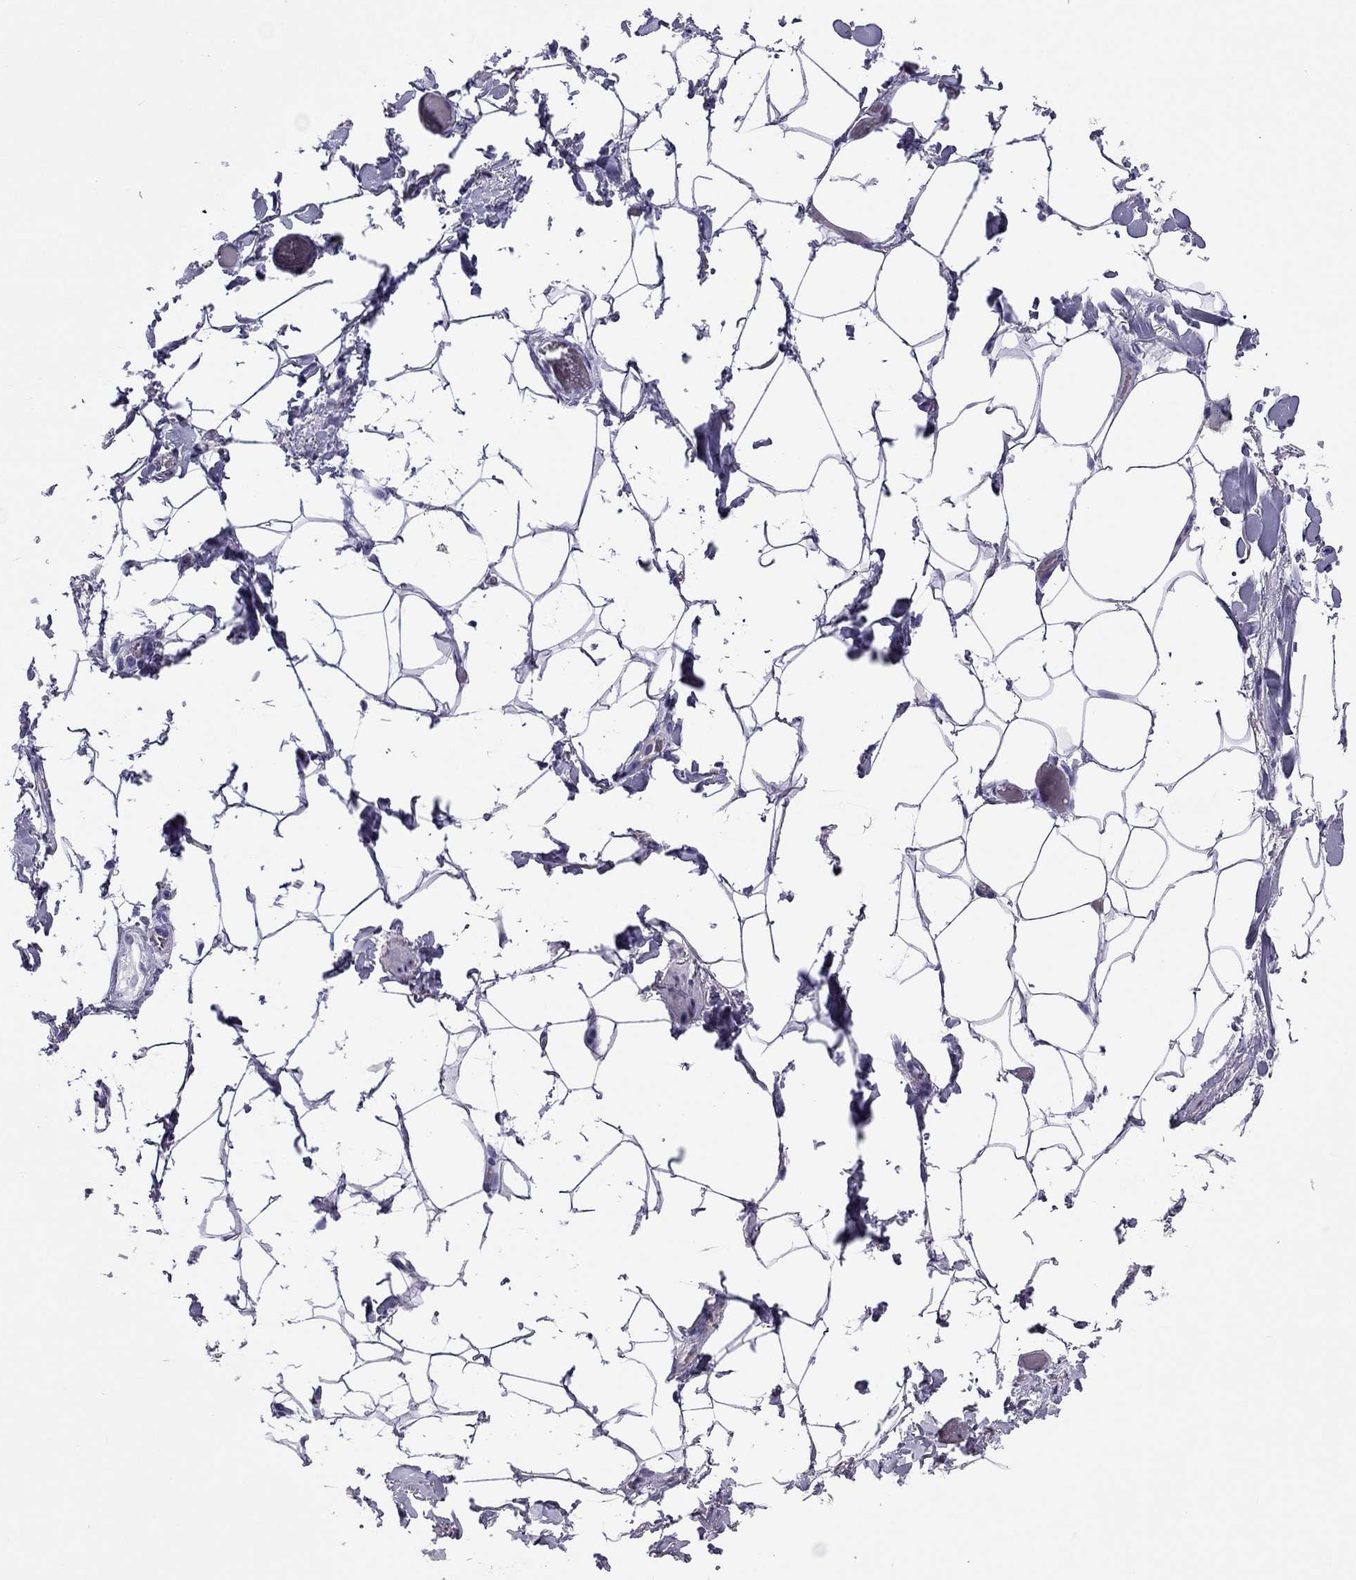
{"staining": {"intensity": "negative", "quantity": "none", "location": "none"}, "tissue": "adipose tissue", "cell_type": "Adipocytes", "image_type": "normal", "snomed": [{"axis": "morphology", "description": "Normal tissue, NOS"}, {"axis": "topography", "description": "Anal"}, {"axis": "topography", "description": "Peripheral nerve tissue"}], "caption": "A high-resolution micrograph shows immunohistochemistry (IHC) staining of unremarkable adipose tissue, which exhibits no significant expression in adipocytes.", "gene": "CROCC2", "patient": {"sex": "male", "age": 53}}